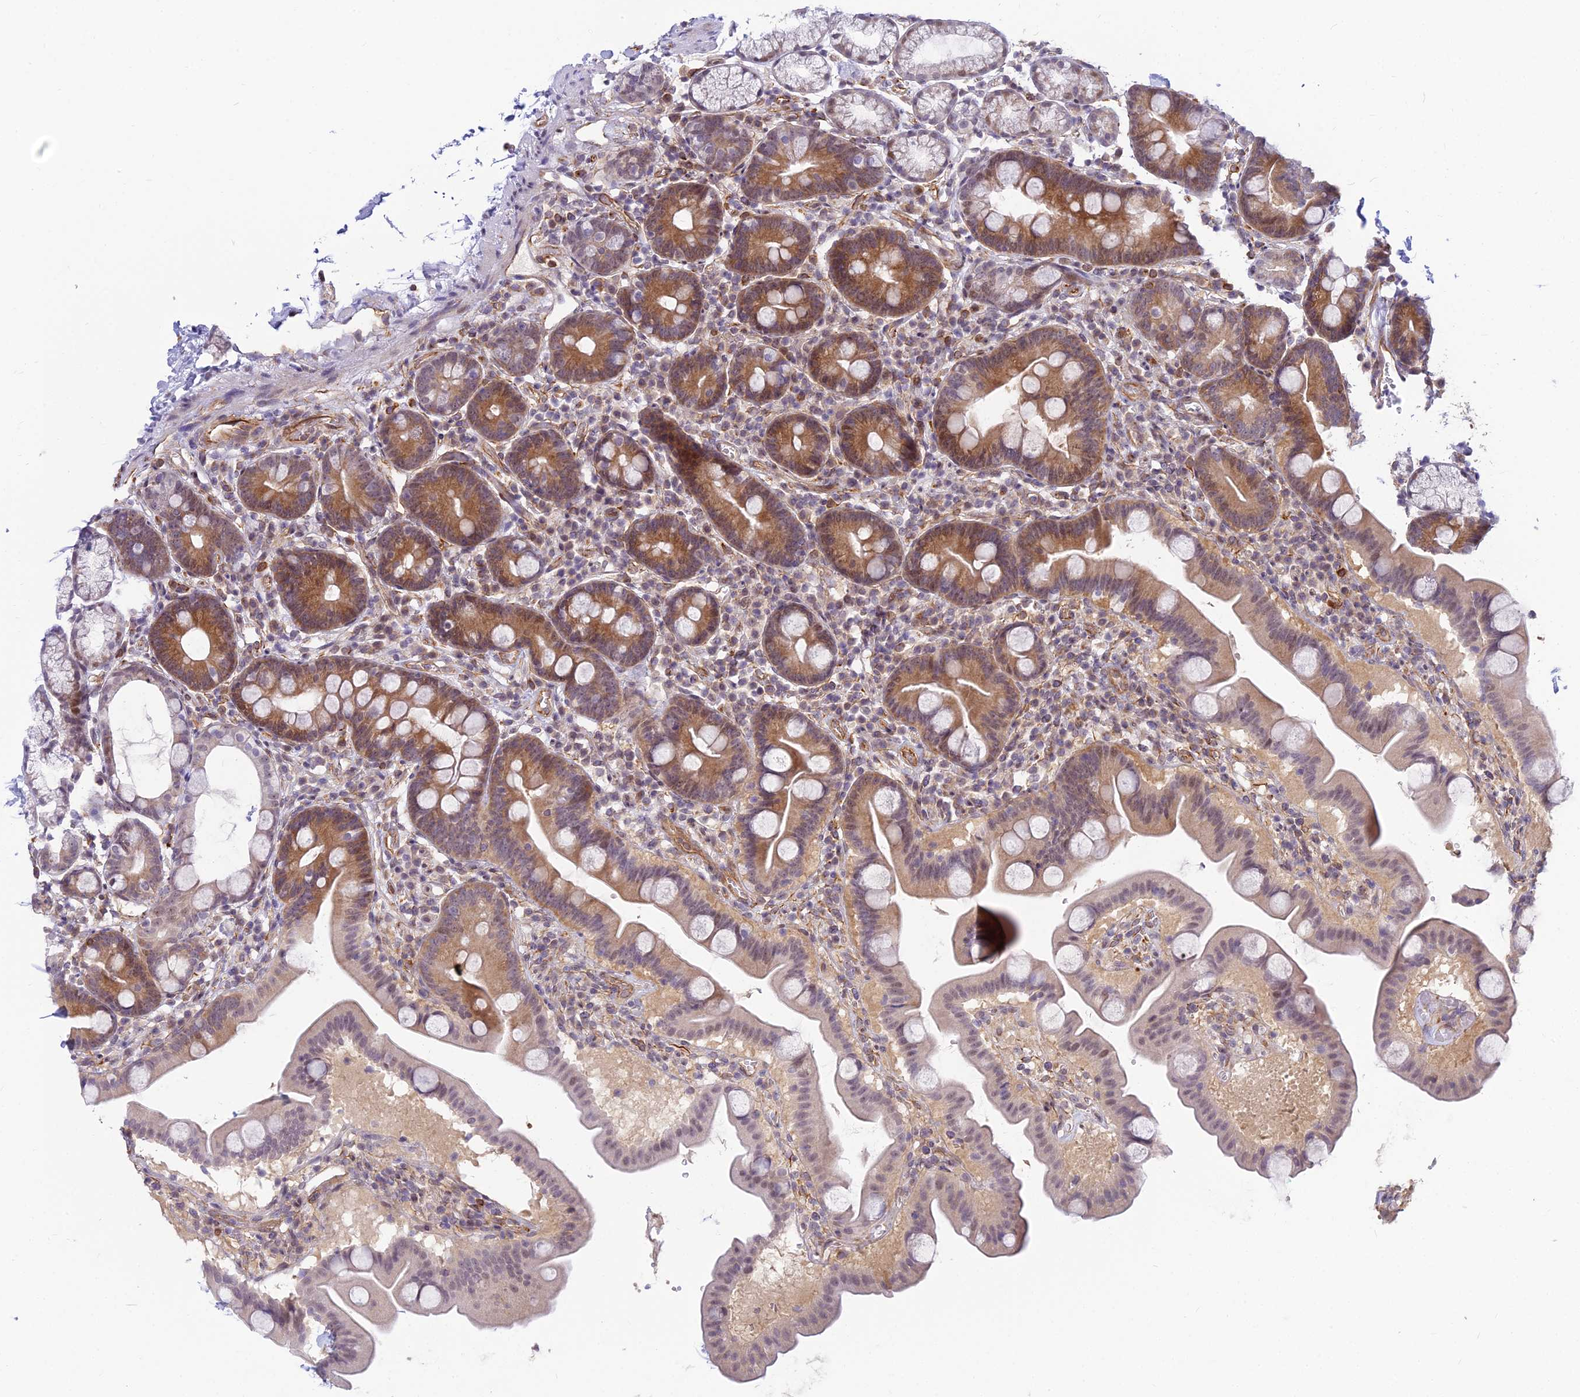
{"staining": {"intensity": "moderate", "quantity": "25%-75%", "location": "cytoplasmic/membranous,nuclear"}, "tissue": "duodenum", "cell_type": "Glandular cells", "image_type": "normal", "snomed": [{"axis": "morphology", "description": "Normal tissue, NOS"}, {"axis": "topography", "description": "Duodenum"}], "caption": "Immunohistochemistry image of unremarkable human duodenum stained for a protein (brown), which displays medium levels of moderate cytoplasmic/membranous,nuclear positivity in about 25%-75% of glandular cells.", "gene": "SAPCD2", "patient": {"sex": "male", "age": 54}}